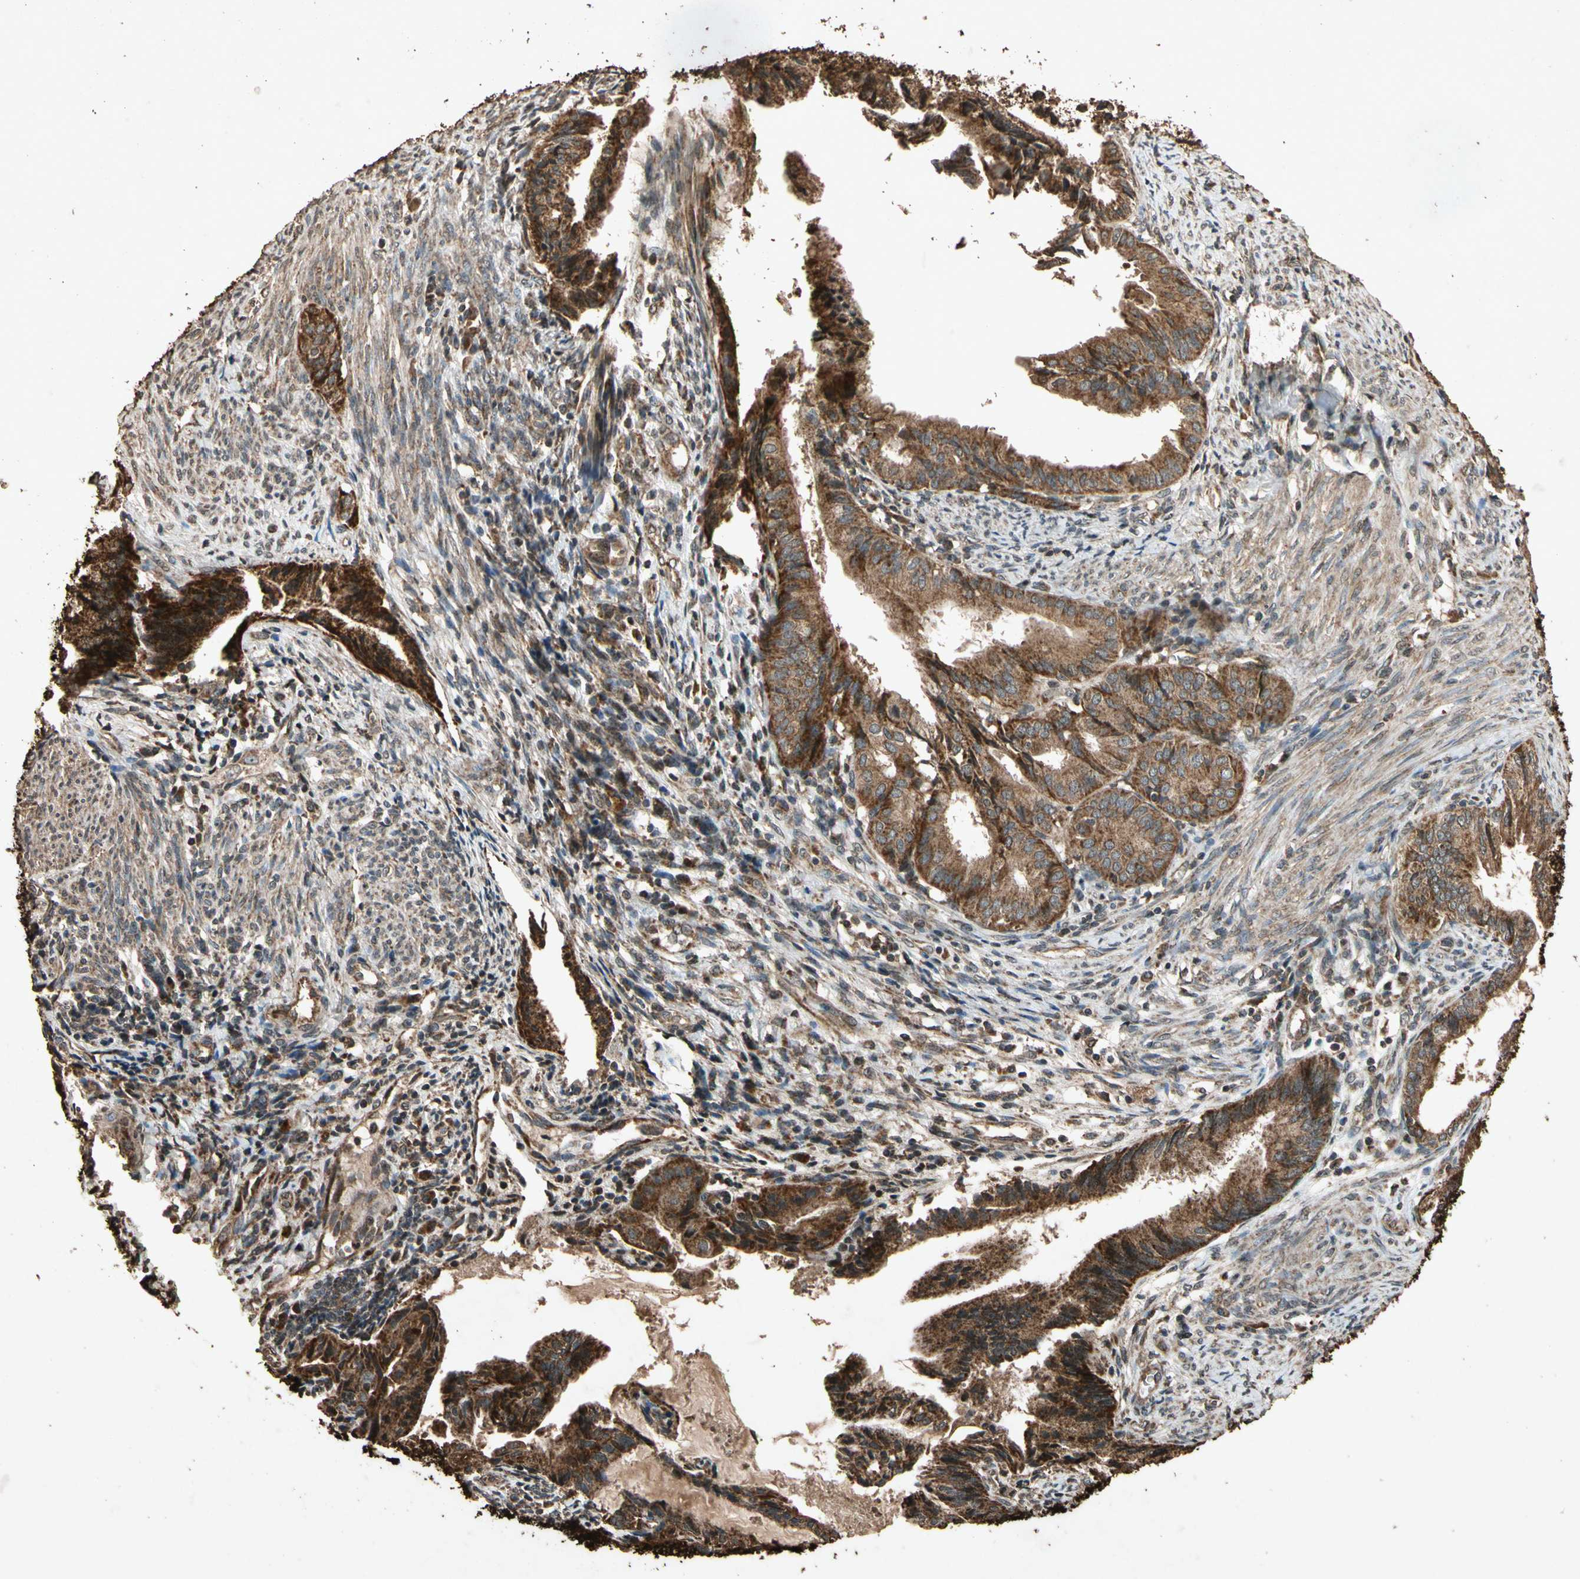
{"staining": {"intensity": "strong", "quantity": ">75%", "location": "cytoplasmic/membranous"}, "tissue": "endometrial cancer", "cell_type": "Tumor cells", "image_type": "cancer", "snomed": [{"axis": "morphology", "description": "Adenocarcinoma, NOS"}, {"axis": "topography", "description": "Endometrium"}], "caption": "DAB immunohistochemical staining of endometrial cancer (adenocarcinoma) displays strong cytoplasmic/membranous protein expression in about >75% of tumor cells. (IHC, brightfield microscopy, high magnification).", "gene": "TXN2", "patient": {"sex": "female", "age": 86}}